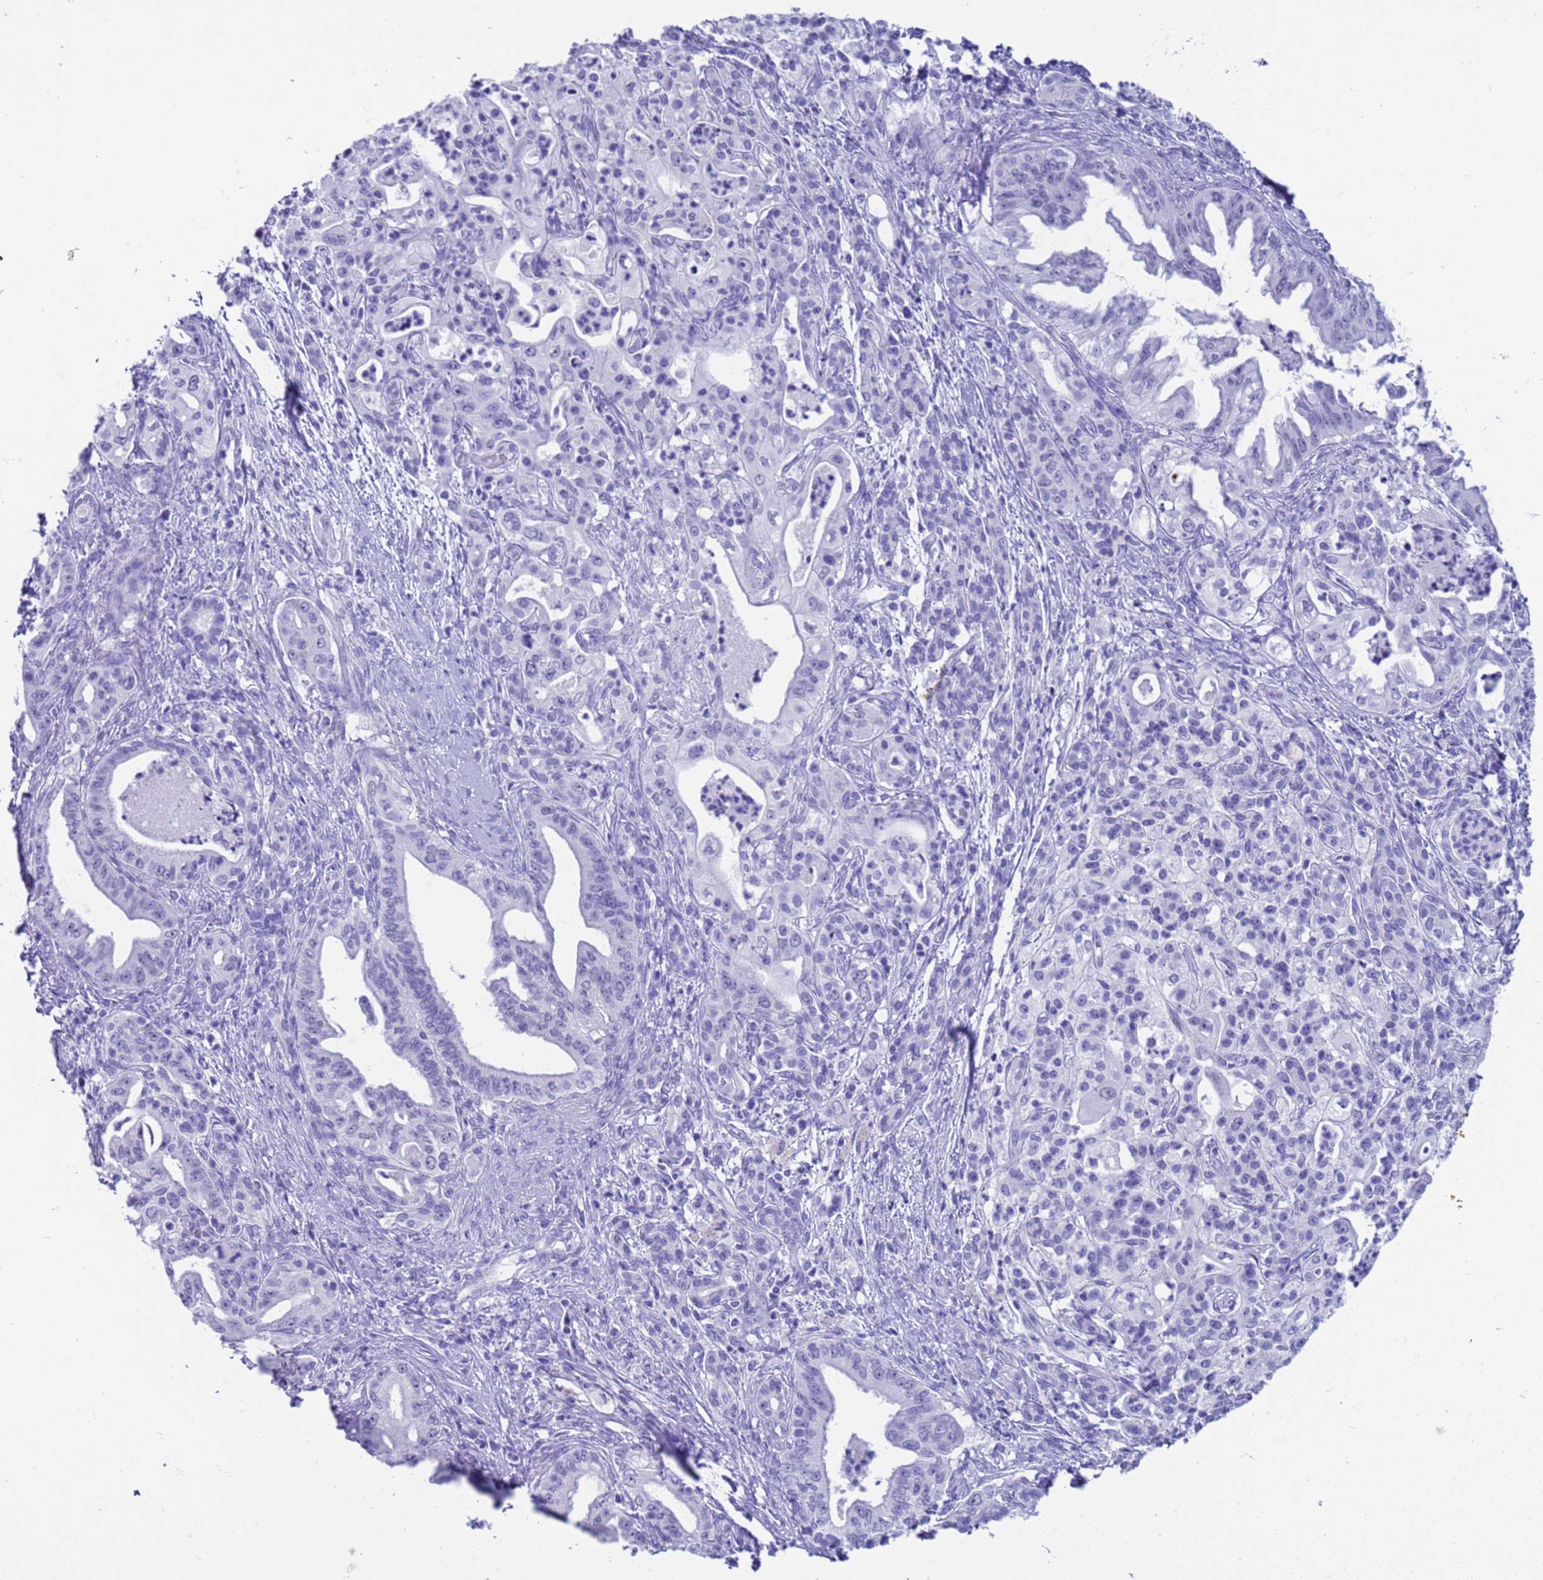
{"staining": {"intensity": "negative", "quantity": "none", "location": "none"}, "tissue": "pancreatic cancer", "cell_type": "Tumor cells", "image_type": "cancer", "snomed": [{"axis": "morphology", "description": "Adenocarcinoma, NOS"}, {"axis": "topography", "description": "Pancreas"}], "caption": "Immunohistochemistry of human pancreatic cancer (adenocarcinoma) reveals no expression in tumor cells.", "gene": "CKM", "patient": {"sex": "male", "age": 58}}